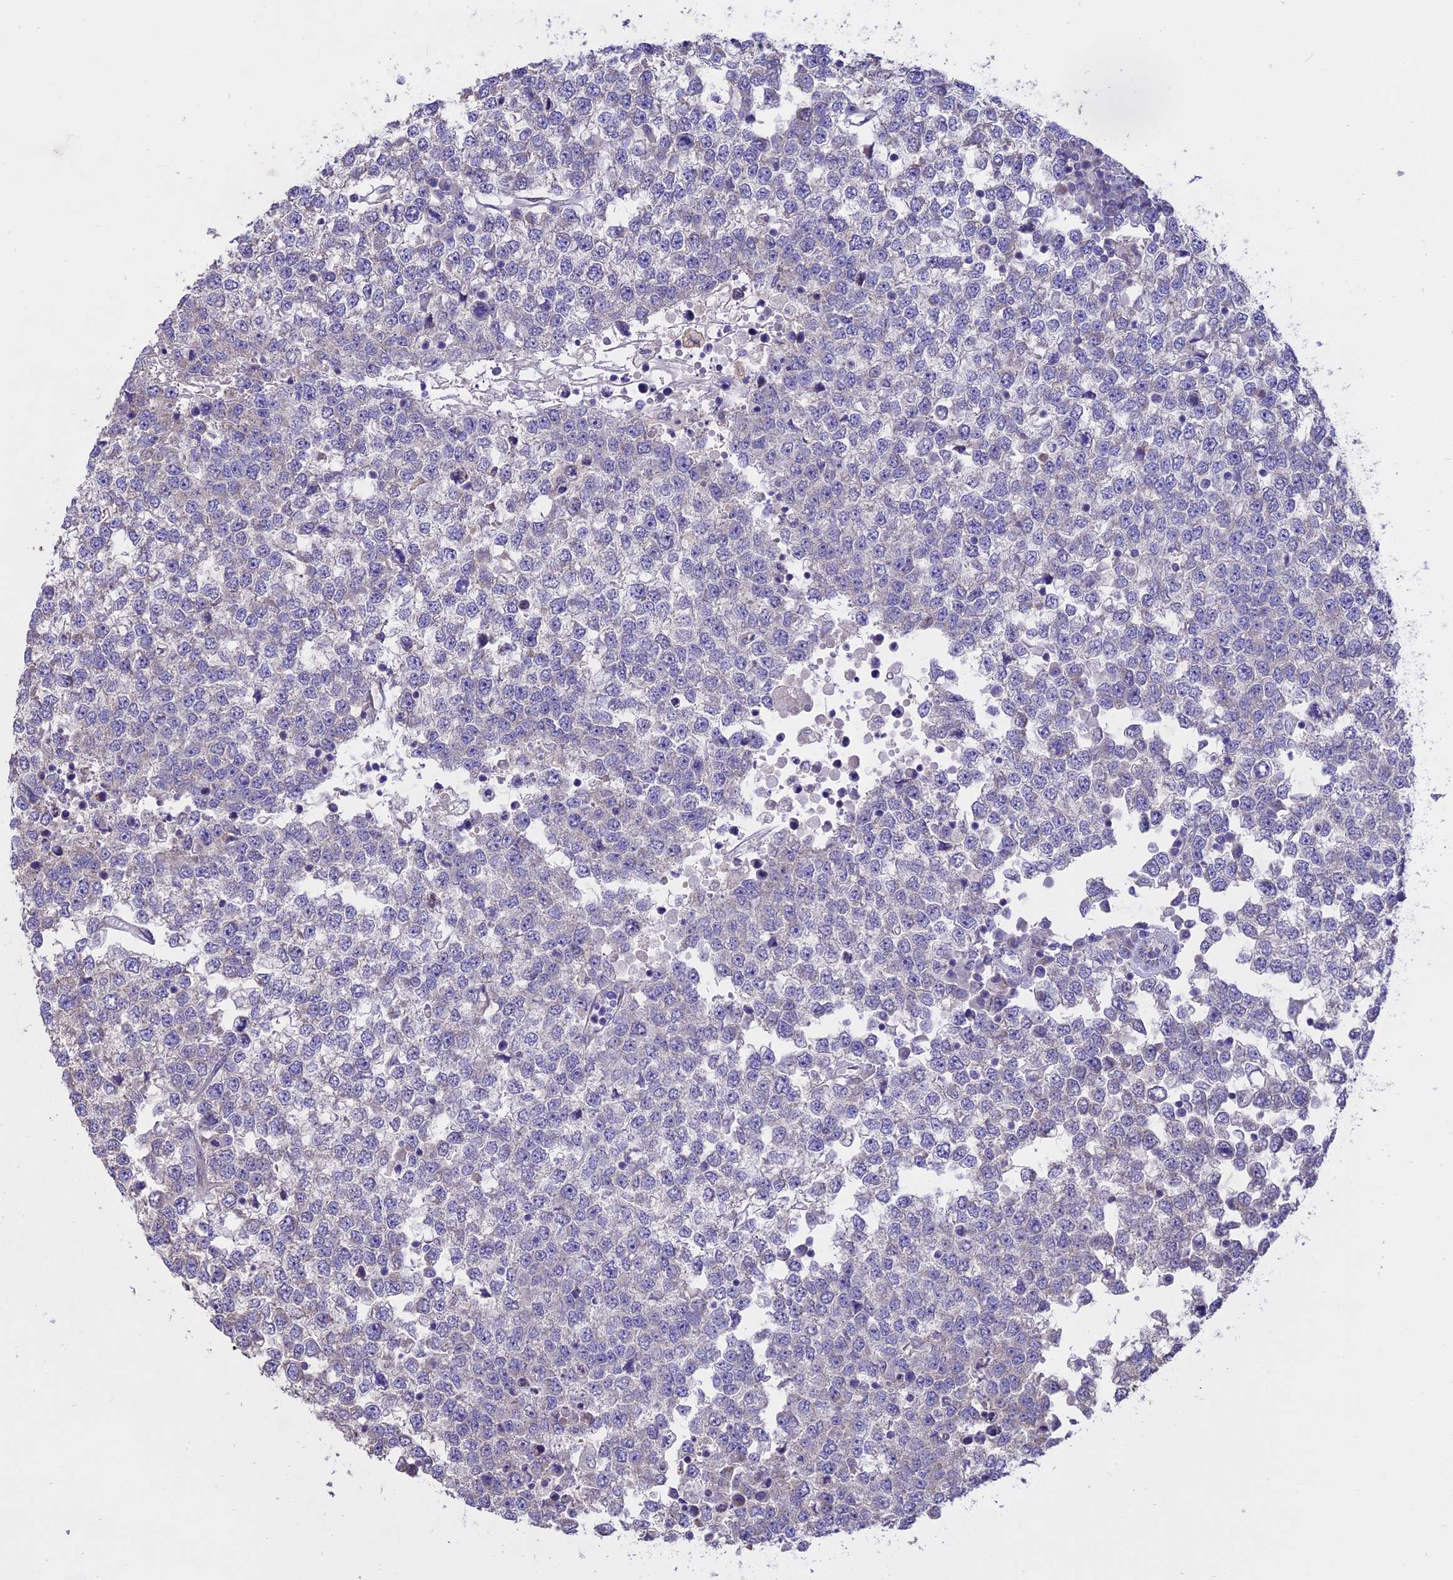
{"staining": {"intensity": "negative", "quantity": "none", "location": "none"}, "tissue": "testis cancer", "cell_type": "Tumor cells", "image_type": "cancer", "snomed": [{"axis": "morphology", "description": "Seminoma, NOS"}, {"axis": "topography", "description": "Testis"}], "caption": "A photomicrograph of human testis seminoma is negative for staining in tumor cells. The staining was performed using DAB (3,3'-diaminobenzidine) to visualize the protein expression in brown, while the nuclei were stained in blue with hematoxylin (Magnification: 20x).", "gene": "WFDC2", "patient": {"sex": "male", "age": 65}}